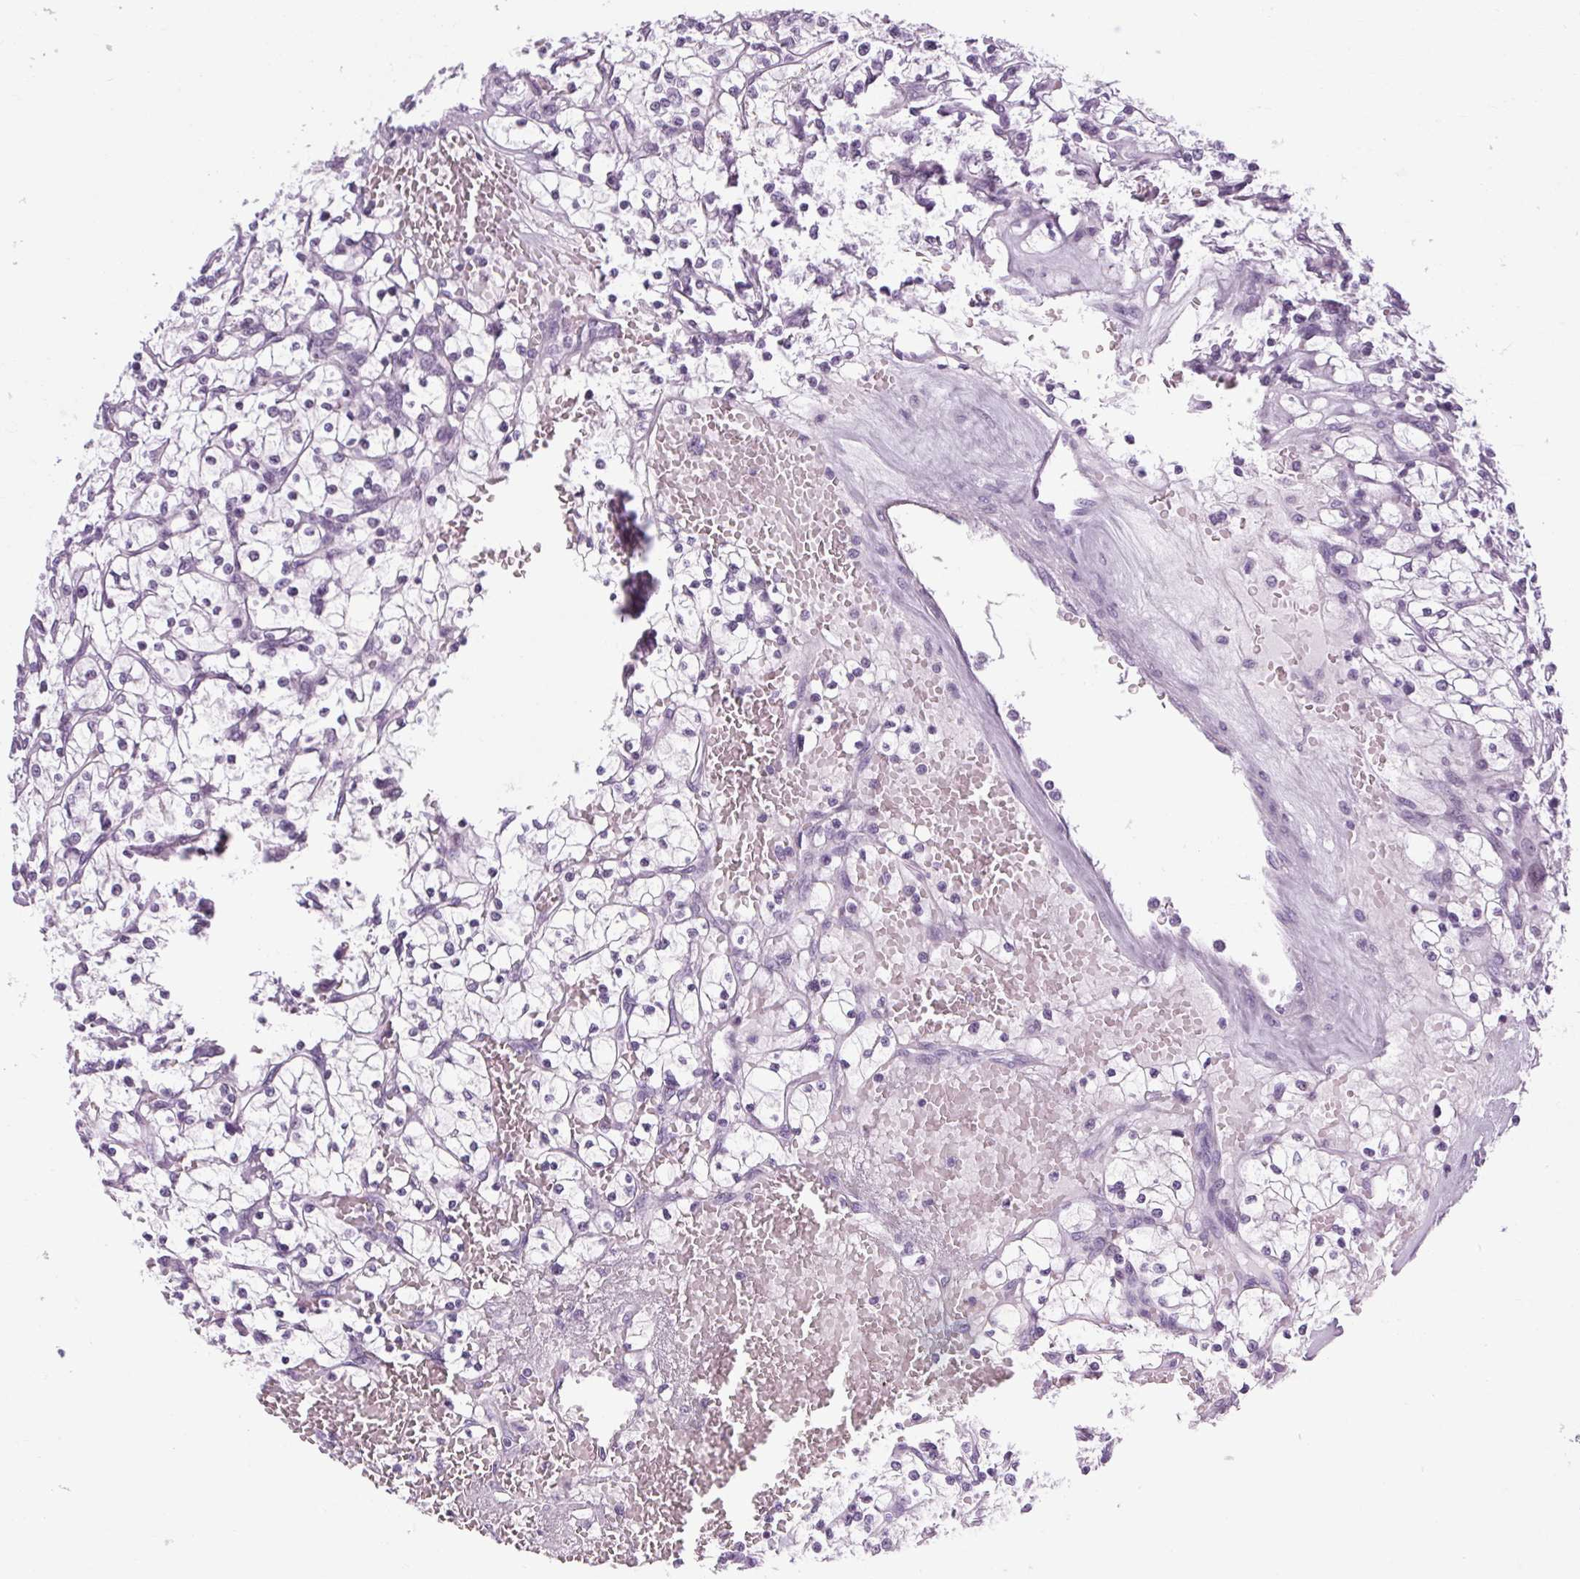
{"staining": {"intensity": "negative", "quantity": "none", "location": "none"}, "tissue": "renal cancer", "cell_type": "Tumor cells", "image_type": "cancer", "snomed": [{"axis": "morphology", "description": "Adenocarcinoma, NOS"}, {"axis": "topography", "description": "Kidney"}], "caption": "Renal cancer (adenocarcinoma) was stained to show a protein in brown. There is no significant staining in tumor cells.", "gene": "POMC", "patient": {"sex": "female", "age": 64}}